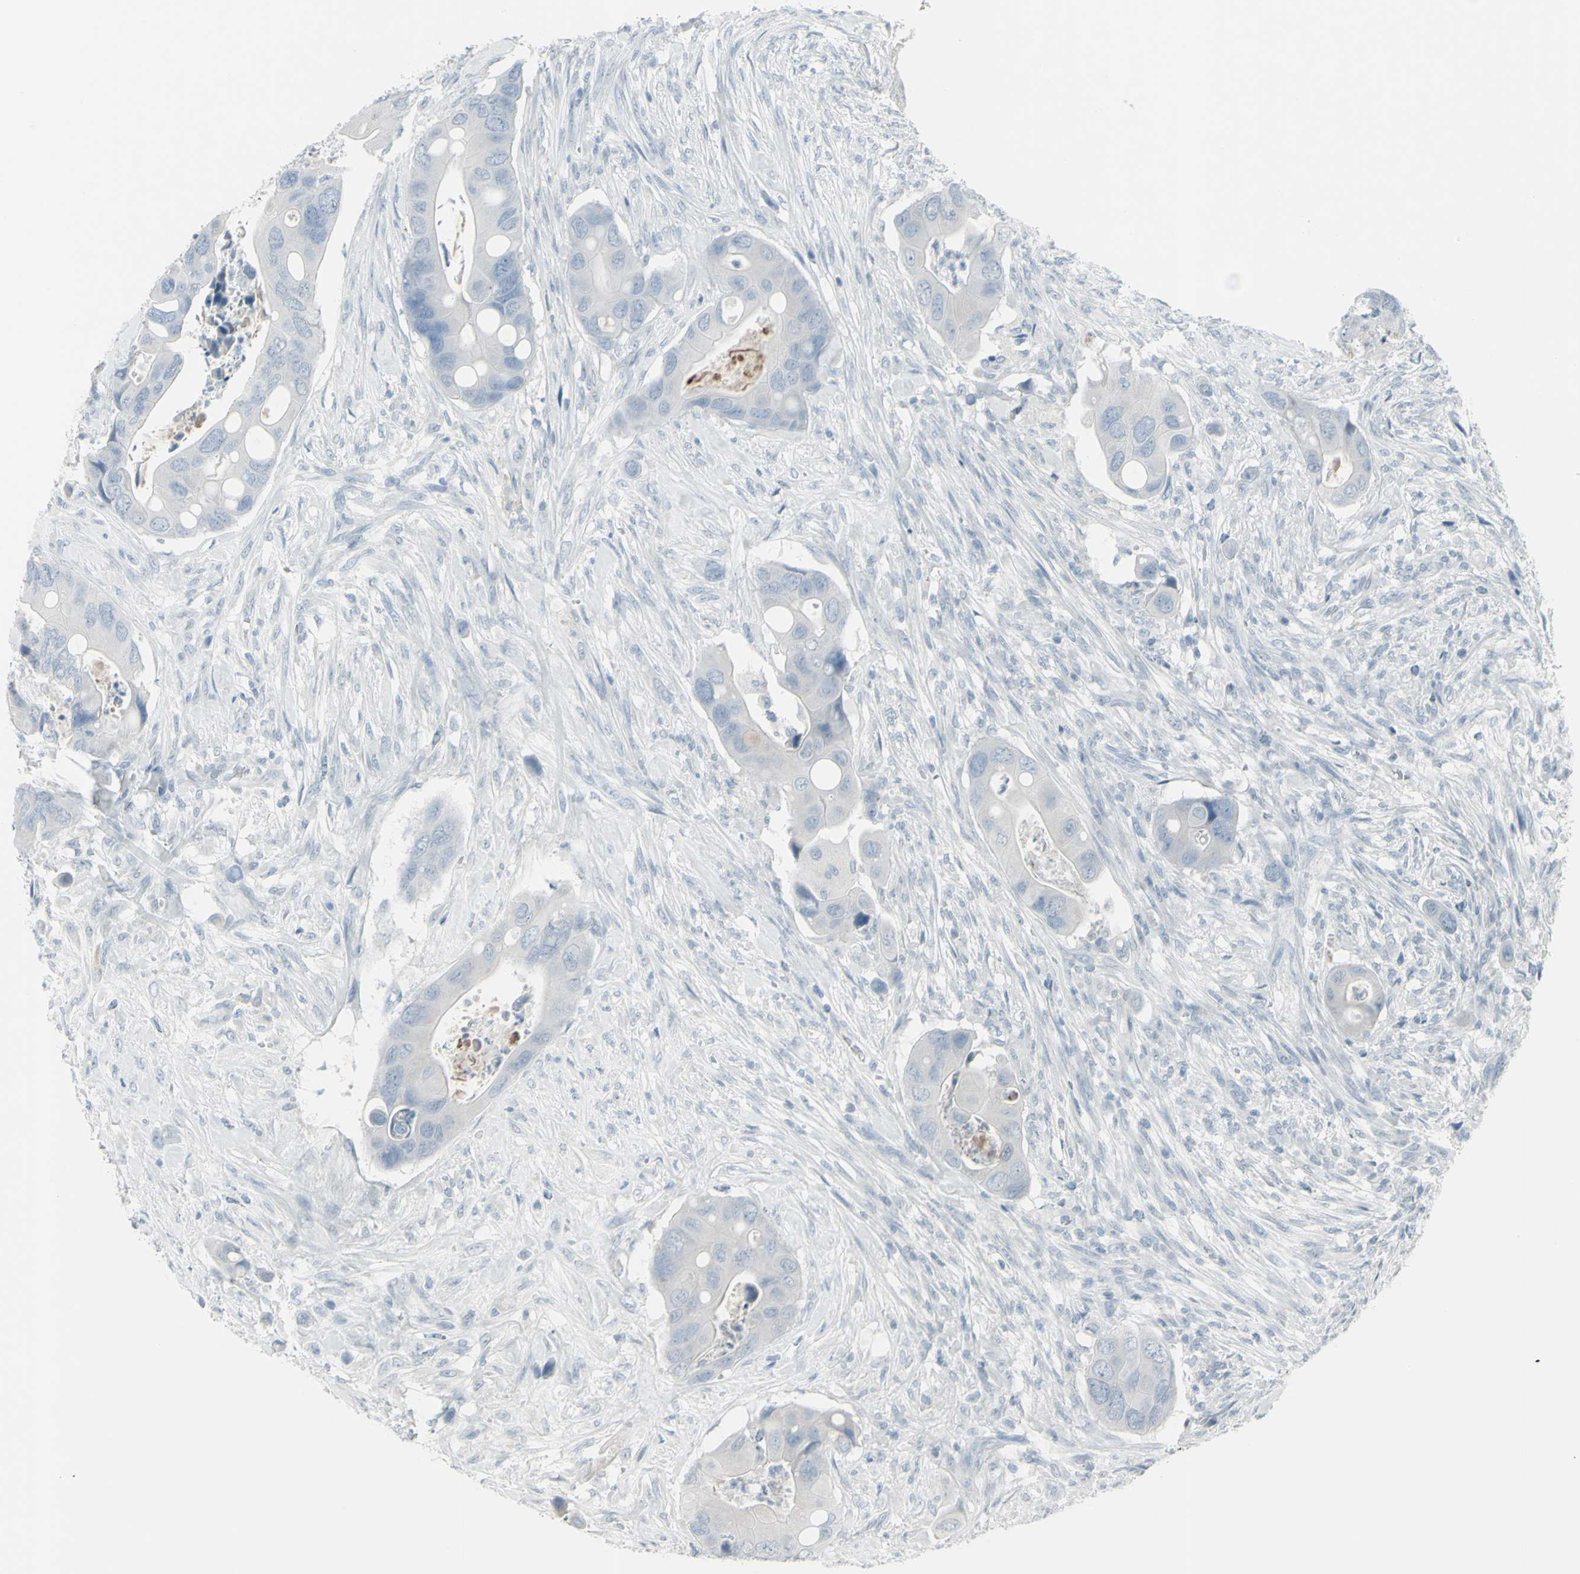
{"staining": {"intensity": "negative", "quantity": "none", "location": "none"}, "tissue": "colorectal cancer", "cell_type": "Tumor cells", "image_type": "cancer", "snomed": [{"axis": "morphology", "description": "Adenocarcinoma, NOS"}, {"axis": "topography", "description": "Rectum"}], "caption": "Immunohistochemistry of human colorectal cancer (adenocarcinoma) demonstrates no positivity in tumor cells.", "gene": "RAB3A", "patient": {"sex": "female", "age": 57}}